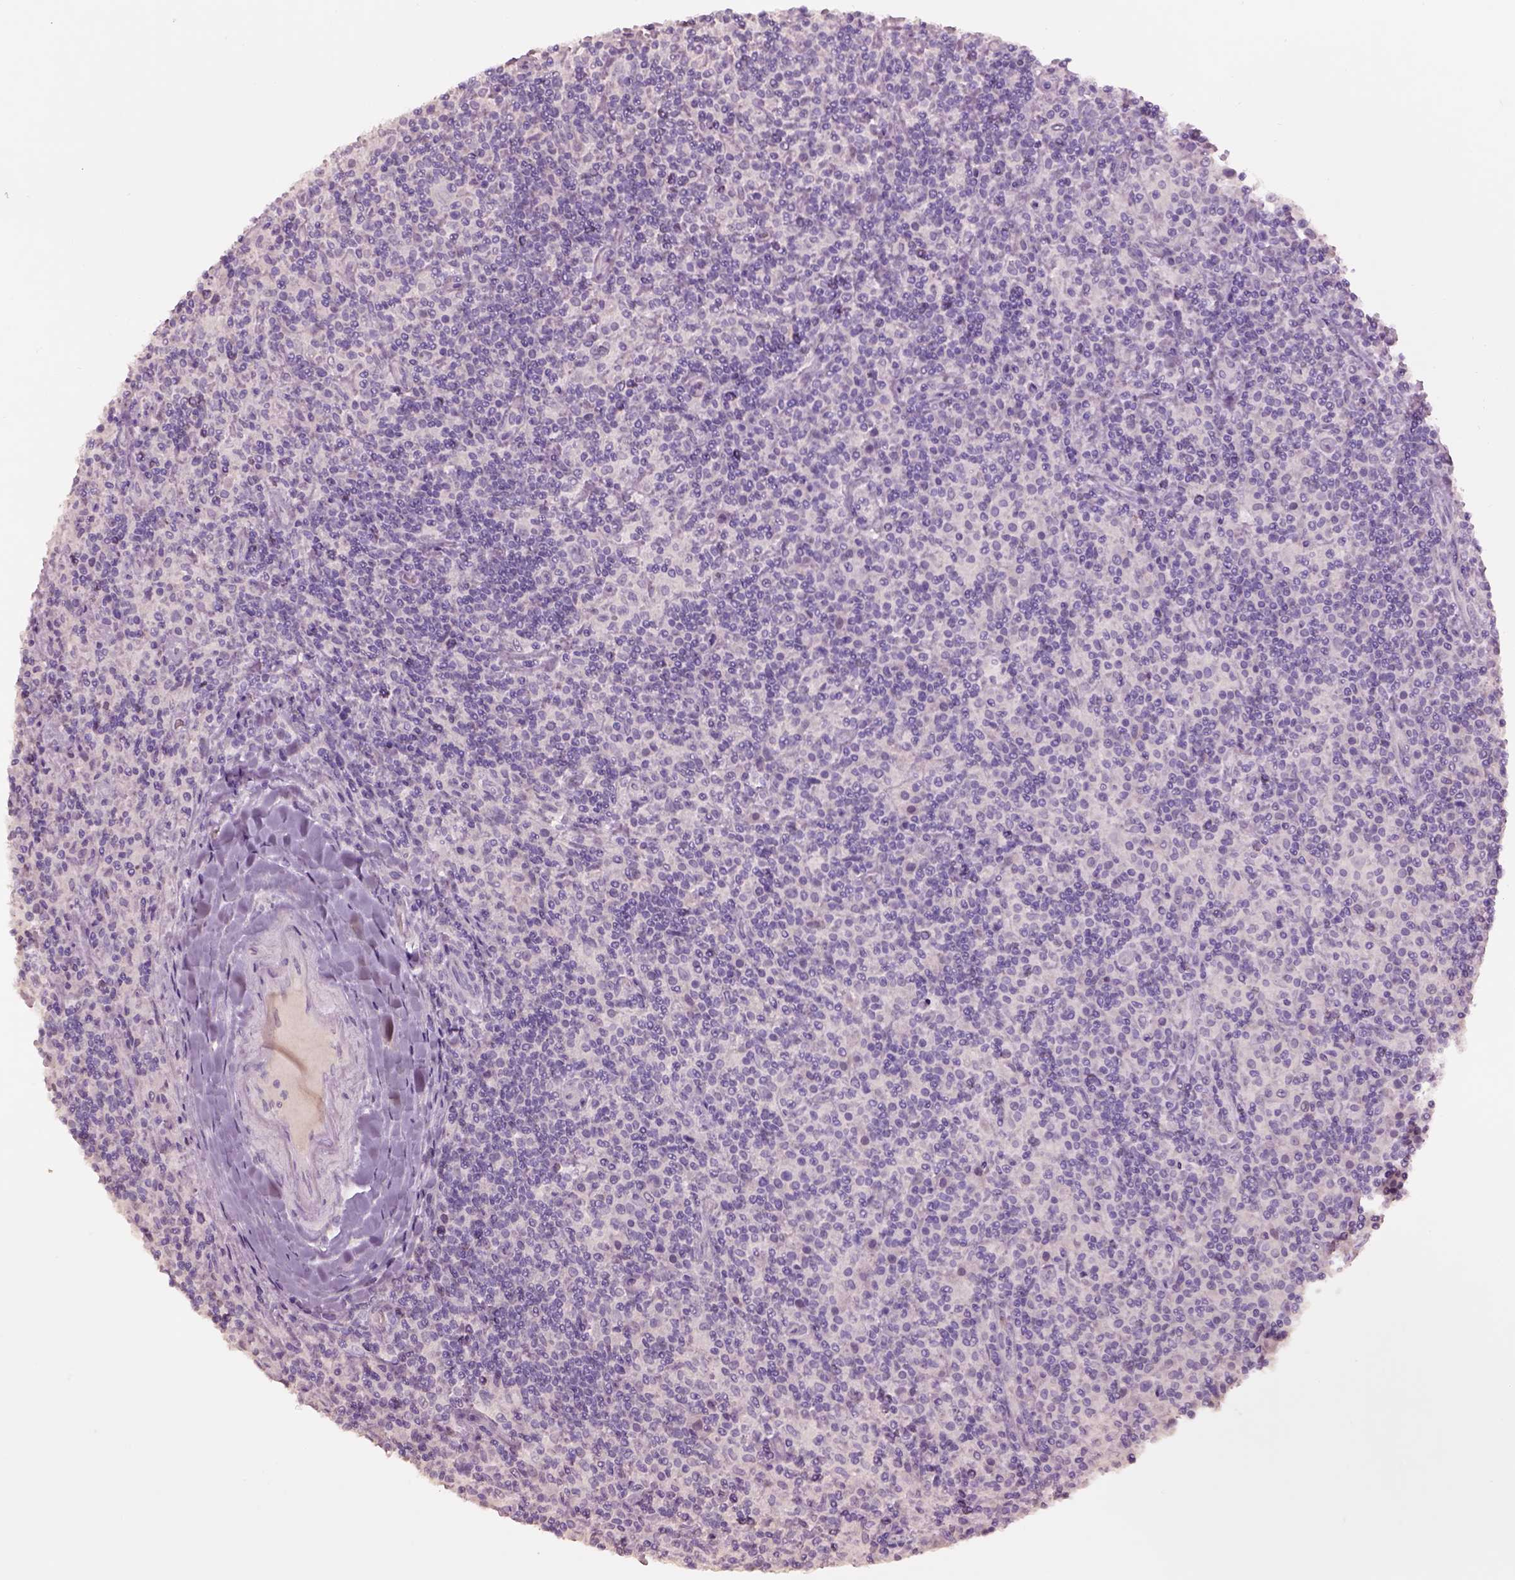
{"staining": {"intensity": "negative", "quantity": "none", "location": "none"}, "tissue": "lymphoma", "cell_type": "Tumor cells", "image_type": "cancer", "snomed": [{"axis": "morphology", "description": "Hodgkin's disease, NOS"}, {"axis": "topography", "description": "Lymph node"}], "caption": "High power microscopy image of an IHC photomicrograph of lymphoma, revealing no significant staining in tumor cells.", "gene": "KCNIP3", "patient": {"sex": "male", "age": 70}}